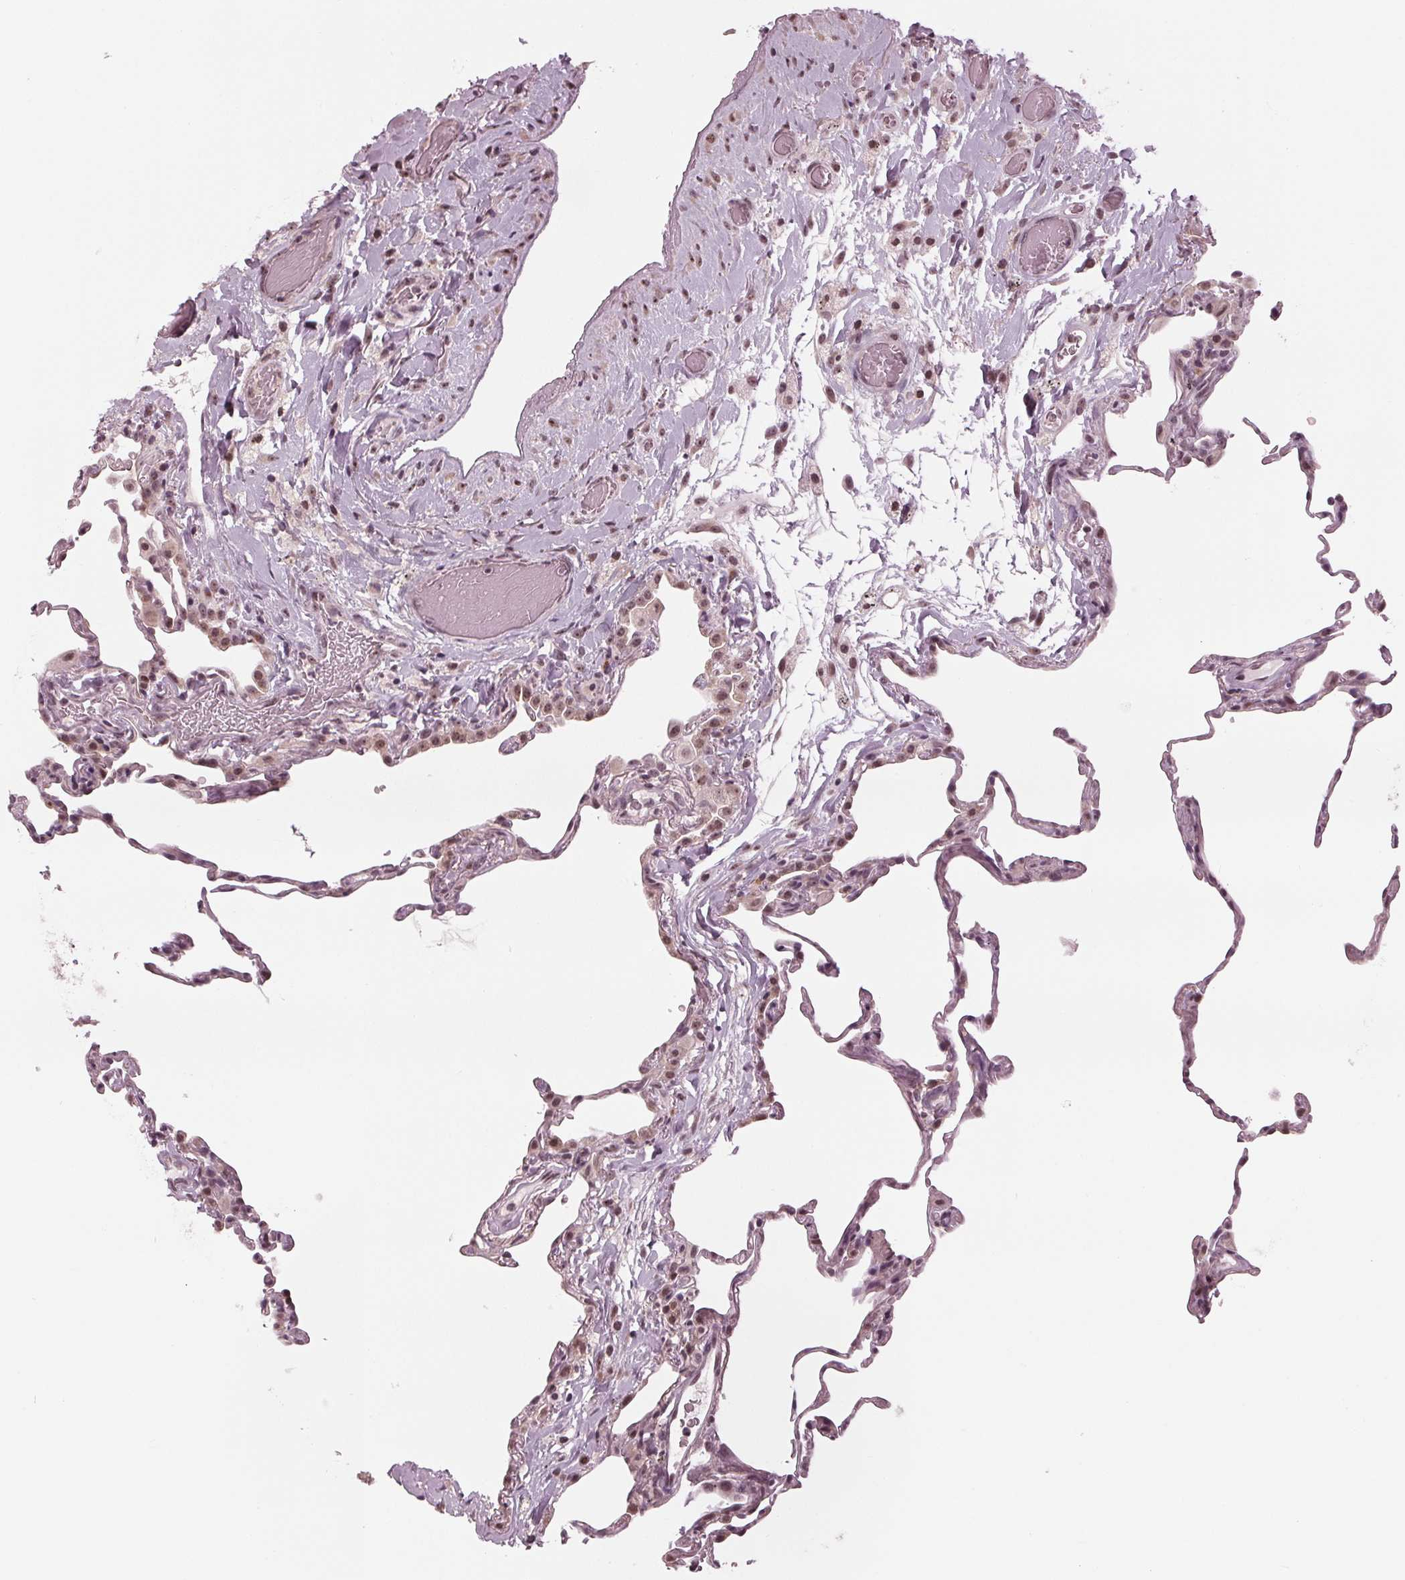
{"staining": {"intensity": "moderate", "quantity": "25%-75%", "location": "nuclear"}, "tissue": "lung", "cell_type": "Alveolar cells", "image_type": "normal", "snomed": [{"axis": "morphology", "description": "Normal tissue, NOS"}, {"axis": "topography", "description": "Lung"}], "caption": "A high-resolution photomicrograph shows immunohistochemistry (IHC) staining of benign lung, which exhibits moderate nuclear expression in approximately 25%-75% of alveolar cells.", "gene": "SLX4", "patient": {"sex": "female", "age": 57}}